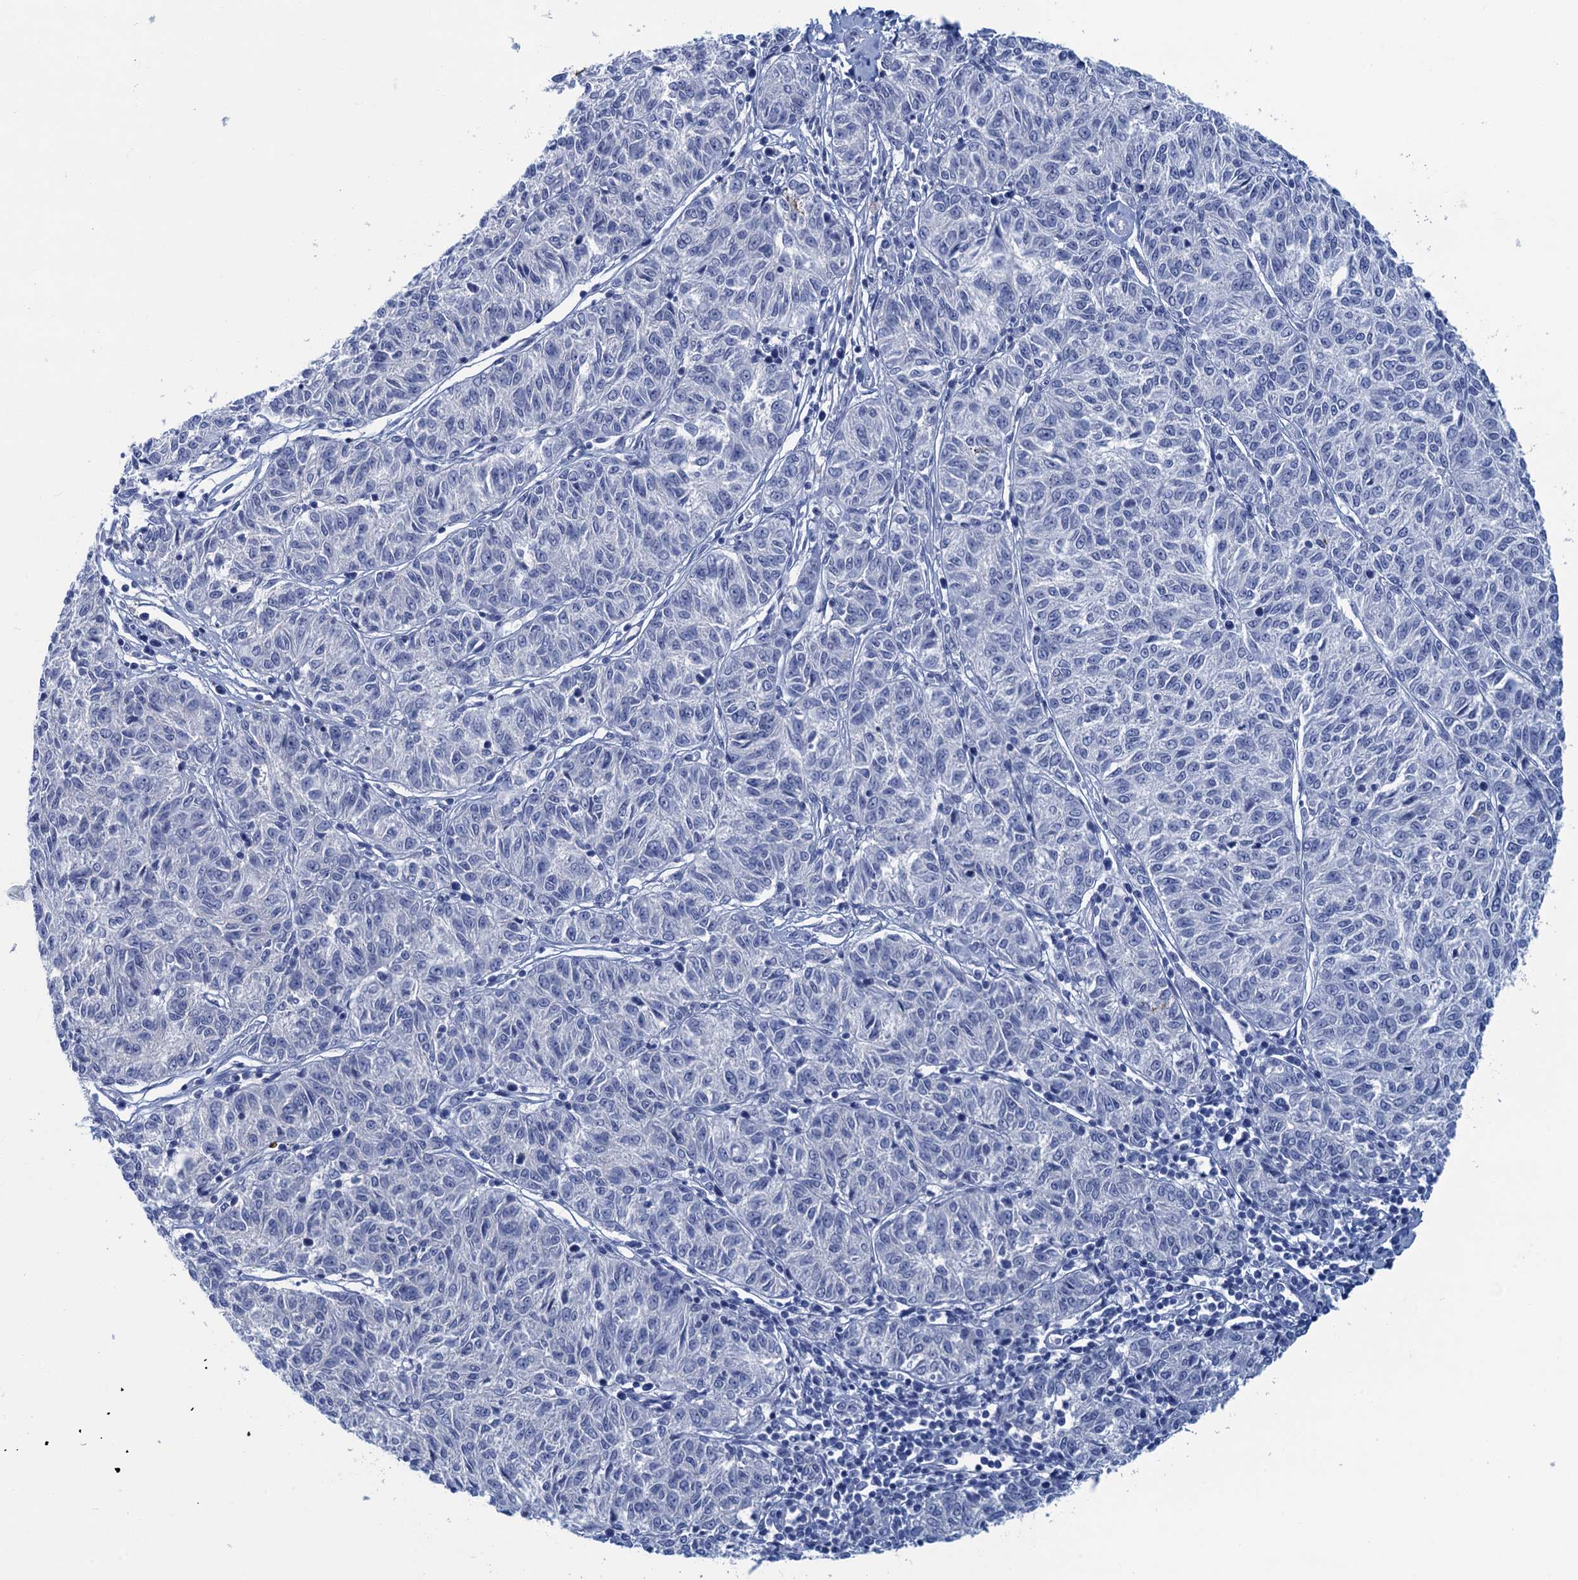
{"staining": {"intensity": "negative", "quantity": "none", "location": "none"}, "tissue": "melanoma", "cell_type": "Tumor cells", "image_type": "cancer", "snomed": [{"axis": "morphology", "description": "Malignant melanoma, NOS"}, {"axis": "topography", "description": "Skin"}], "caption": "Immunohistochemistry image of malignant melanoma stained for a protein (brown), which displays no positivity in tumor cells.", "gene": "CALML5", "patient": {"sex": "female", "age": 72}}